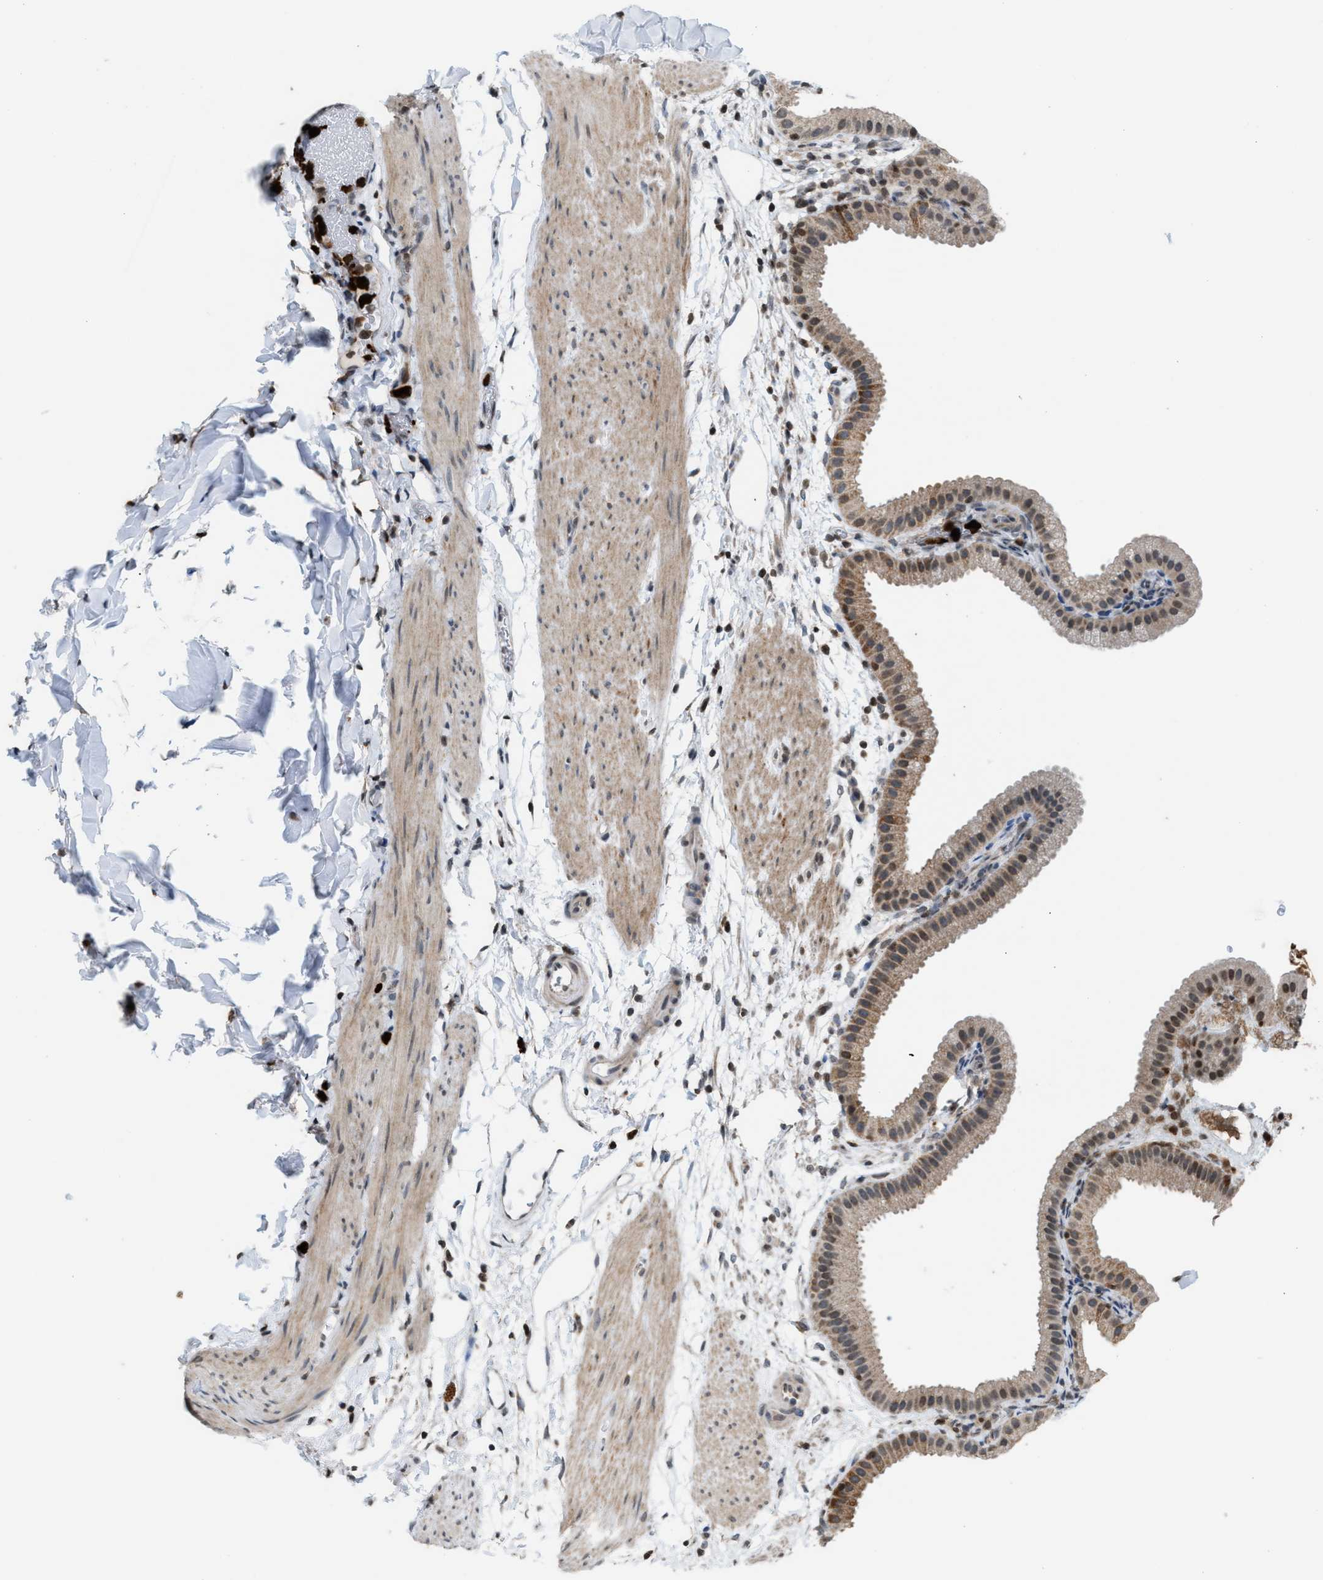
{"staining": {"intensity": "weak", "quantity": "25%-75%", "location": "cytoplasmic/membranous"}, "tissue": "gallbladder", "cell_type": "Glandular cells", "image_type": "normal", "snomed": [{"axis": "morphology", "description": "Normal tissue, NOS"}, {"axis": "topography", "description": "Gallbladder"}], "caption": "Protein staining of normal gallbladder exhibits weak cytoplasmic/membranous expression in about 25%-75% of glandular cells.", "gene": "PRUNE2", "patient": {"sex": "female", "age": 64}}